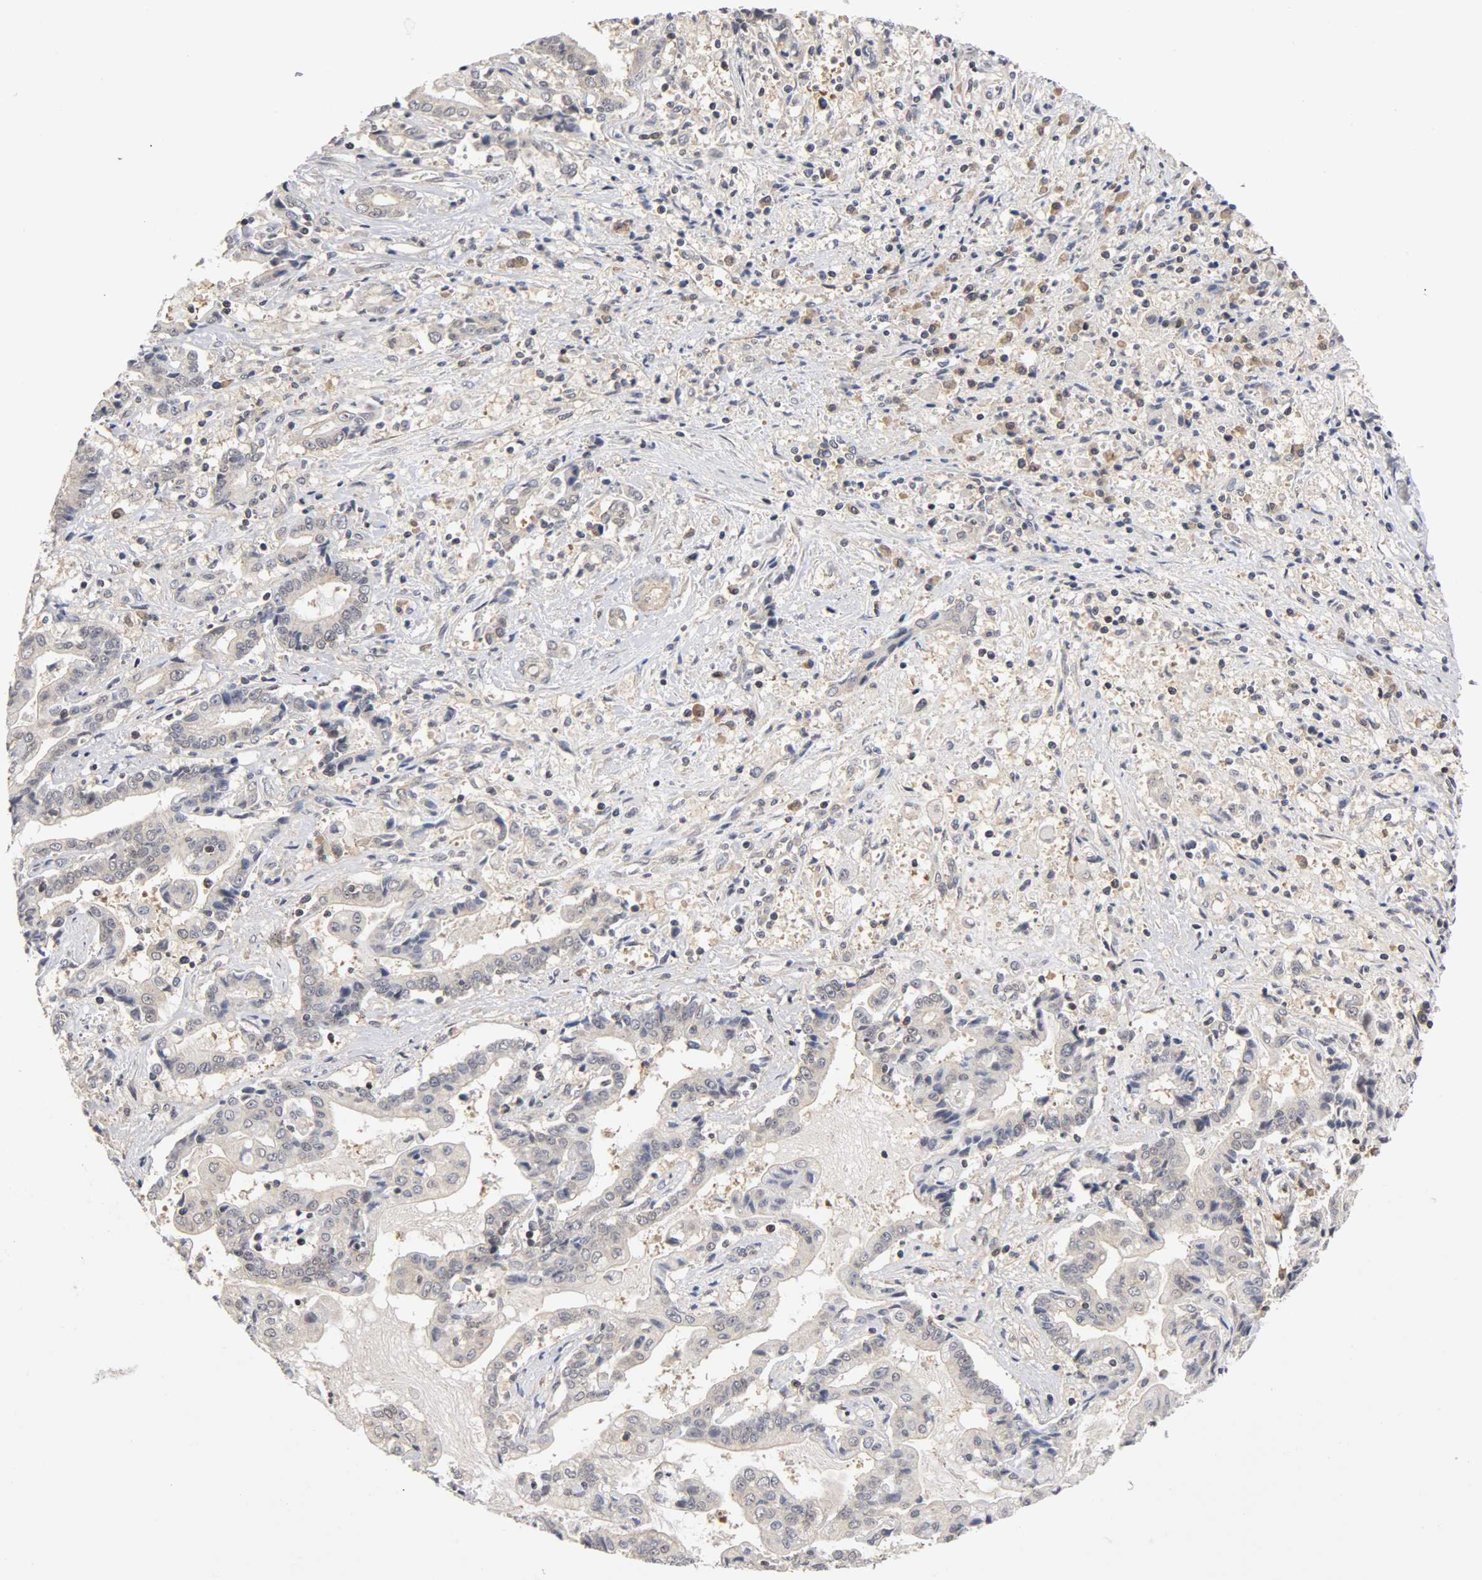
{"staining": {"intensity": "negative", "quantity": "none", "location": "none"}, "tissue": "liver cancer", "cell_type": "Tumor cells", "image_type": "cancer", "snomed": [{"axis": "morphology", "description": "Cholangiocarcinoma"}, {"axis": "topography", "description": "Liver"}], "caption": "Protein analysis of cholangiocarcinoma (liver) demonstrates no significant positivity in tumor cells.", "gene": "UBE2M", "patient": {"sex": "male", "age": 57}}